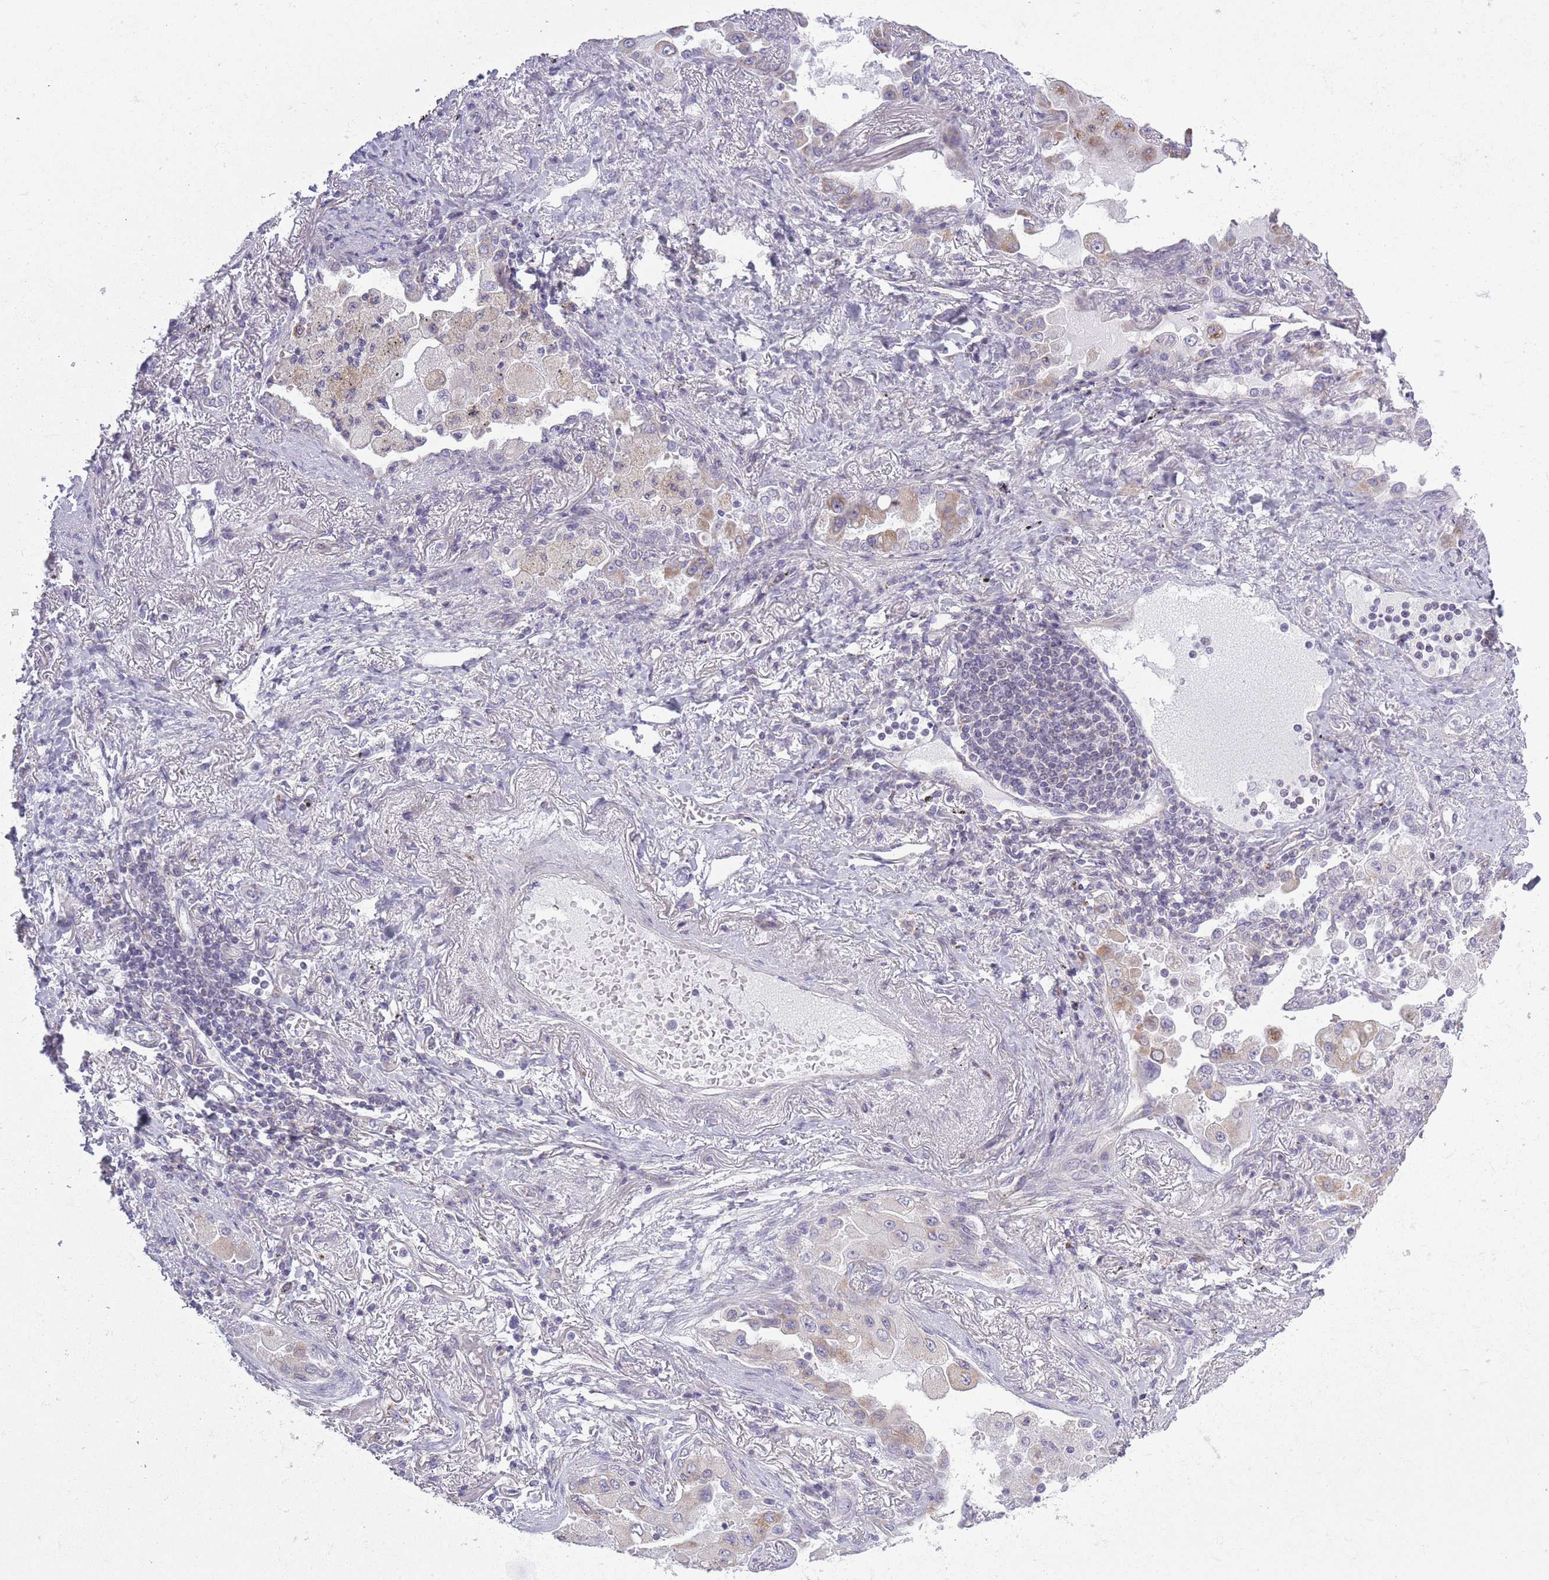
{"staining": {"intensity": "moderate", "quantity": "<25%", "location": "cytoplasmic/membranous"}, "tissue": "lung cancer", "cell_type": "Tumor cells", "image_type": "cancer", "snomed": [{"axis": "morphology", "description": "Squamous cell carcinoma, NOS"}, {"axis": "topography", "description": "Lung"}], "caption": "This is an image of immunohistochemistry (IHC) staining of lung cancer, which shows moderate staining in the cytoplasmic/membranous of tumor cells.", "gene": "ZBTB24", "patient": {"sex": "male", "age": 74}}